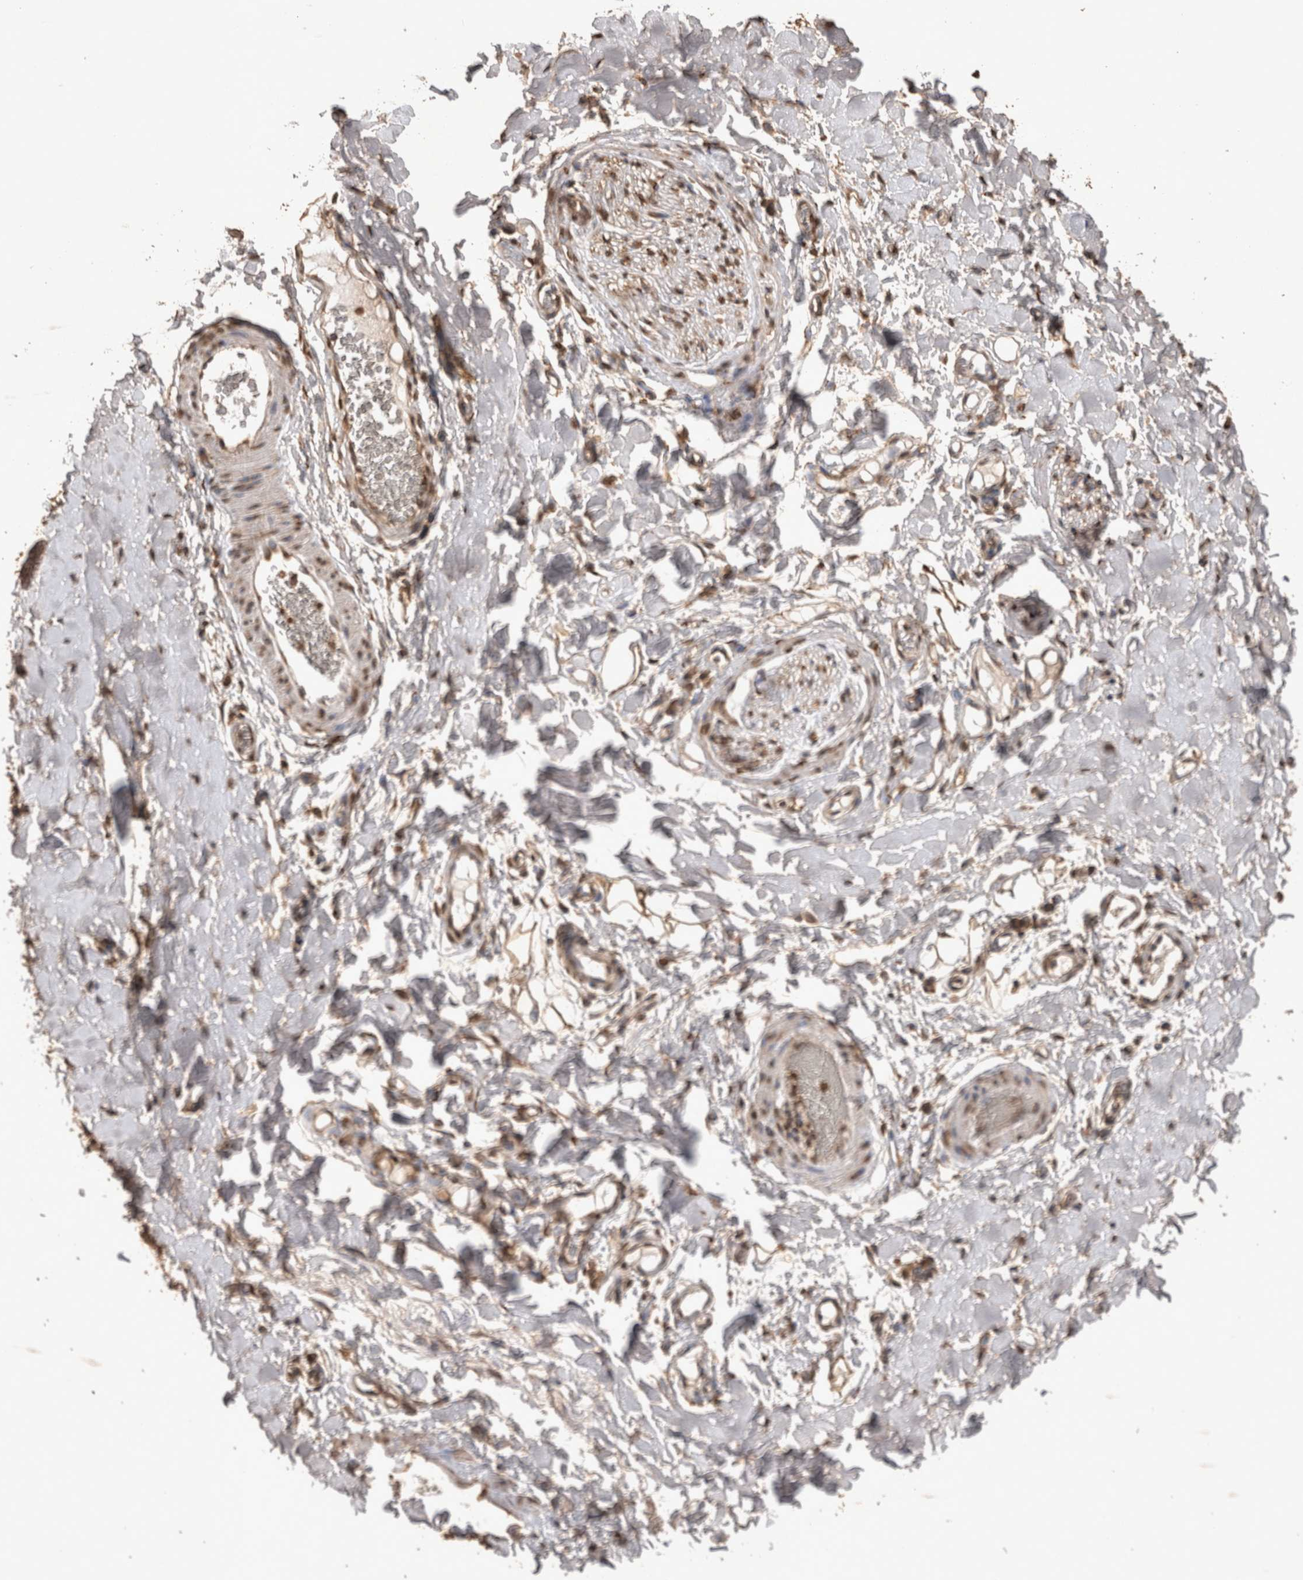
{"staining": {"intensity": "moderate", "quantity": ">75%", "location": "cytoplasmic/membranous"}, "tissue": "adipose tissue", "cell_type": "Adipocytes", "image_type": "normal", "snomed": [{"axis": "morphology", "description": "Normal tissue, NOS"}, {"axis": "morphology", "description": "Adenocarcinoma, NOS"}, {"axis": "topography", "description": "Esophagus"}], "caption": "IHC of normal adipose tissue displays medium levels of moderate cytoplasmic/membranous expression in about >75% of adipocytes.", "gene": "OAS2", "patient": {"sex": "male", "age": 62}}